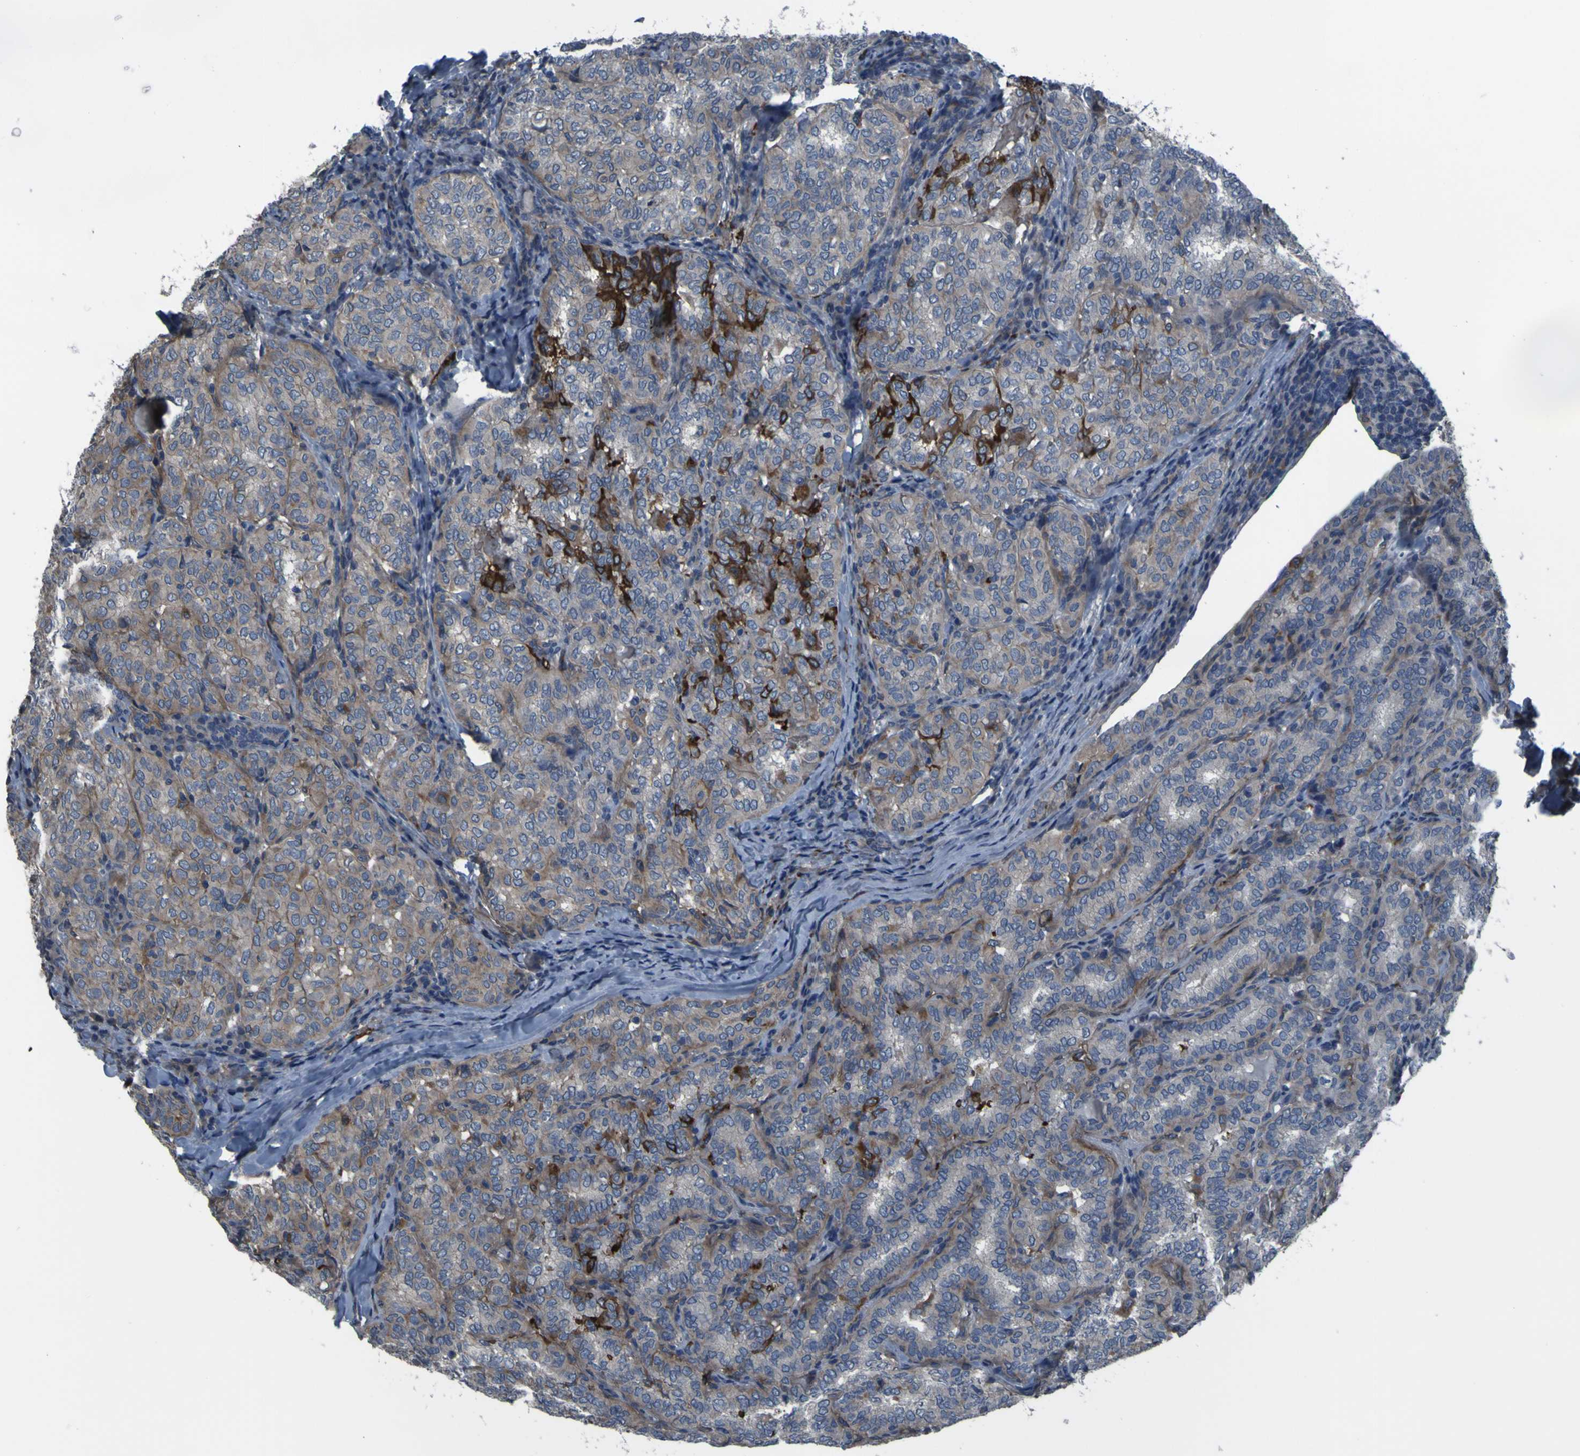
{"staining": {"intensity": "weak", "quantity": ">75%", "location": "cytoplasmic/membranous"}, "tissue": "thyroid cancer", "cell_type": "Tumor cells", "image_type": "cancer", "snomed": [{"axis": "morphology", "description": "Normal tissue, NOS"}, {"axis": "morphology", "description": "Papillary adenocarcinoma, NOS"}, {"axis": "topography", "description": "Thyroid gland"}], "caption": "A brown stain shows weak cytoplasmic/membranous staining of a protein in human thyroid cancer (papillary adenocarcinoma) tumor cells.", "gene": "GRAMD1A", "patient": {"sex": "female", "age": 30}}